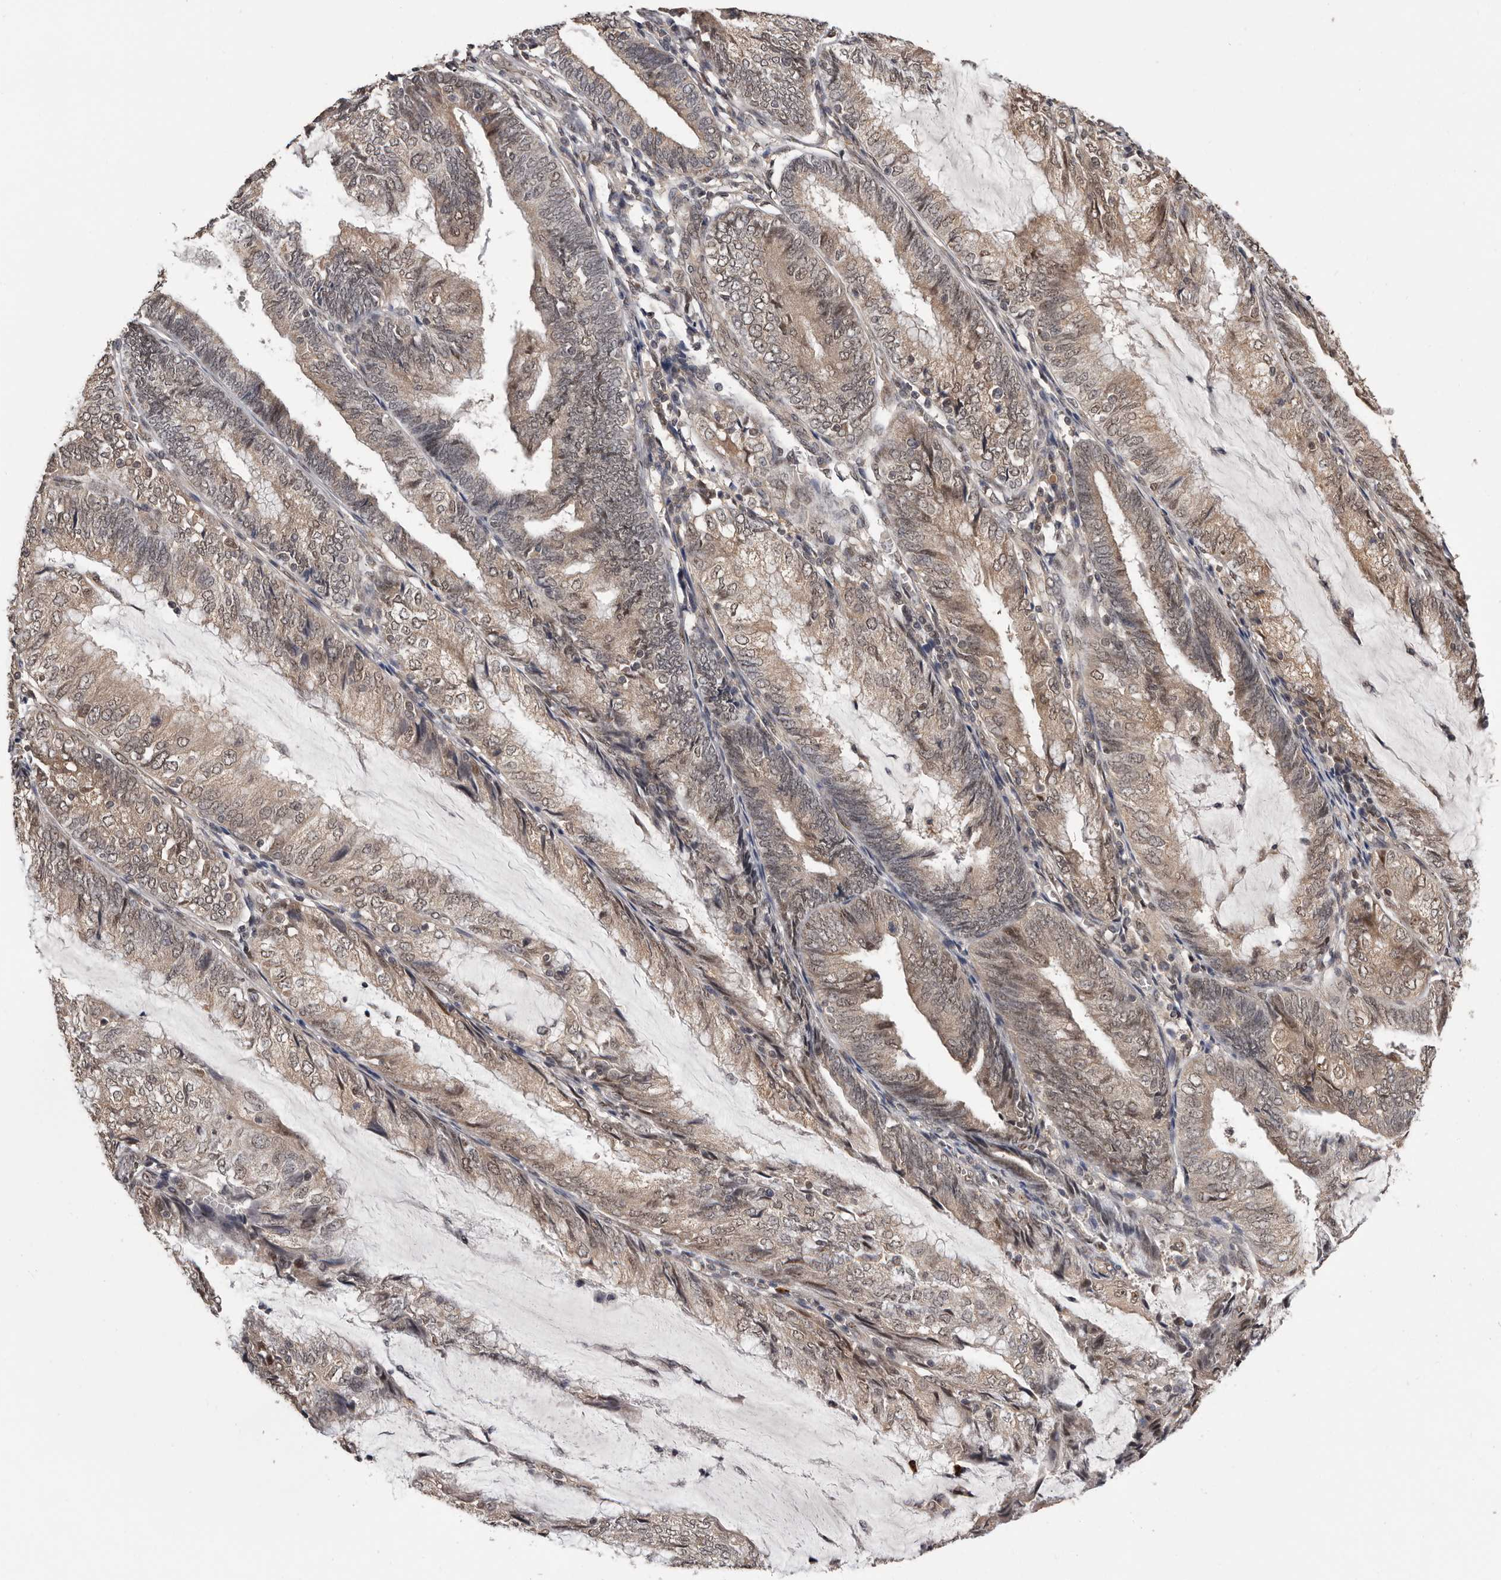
{"staining": {"intensity": "weak", "quantity": ">75%", "location": "cytoplasmic/membranous,nuclear"}, "tissue": "endometrial cancer", "cell_type": "Tumor cells", "image_type": "cancer", "snomed": [{"axis": "morphology", "description": "Adenocarcinoma, NOS"}, {"axis": "topography", "description": "Endometrium"}], "caption": "The micrograph displays immunohistochemical staining of endometrial cancer. There is weak cytoplasmic/membranous and nuclear staining is appreciated in approximately >75% of tumor cells.", "gene": "VPS37A", "patient": {"sex": "female", "age": 81}}